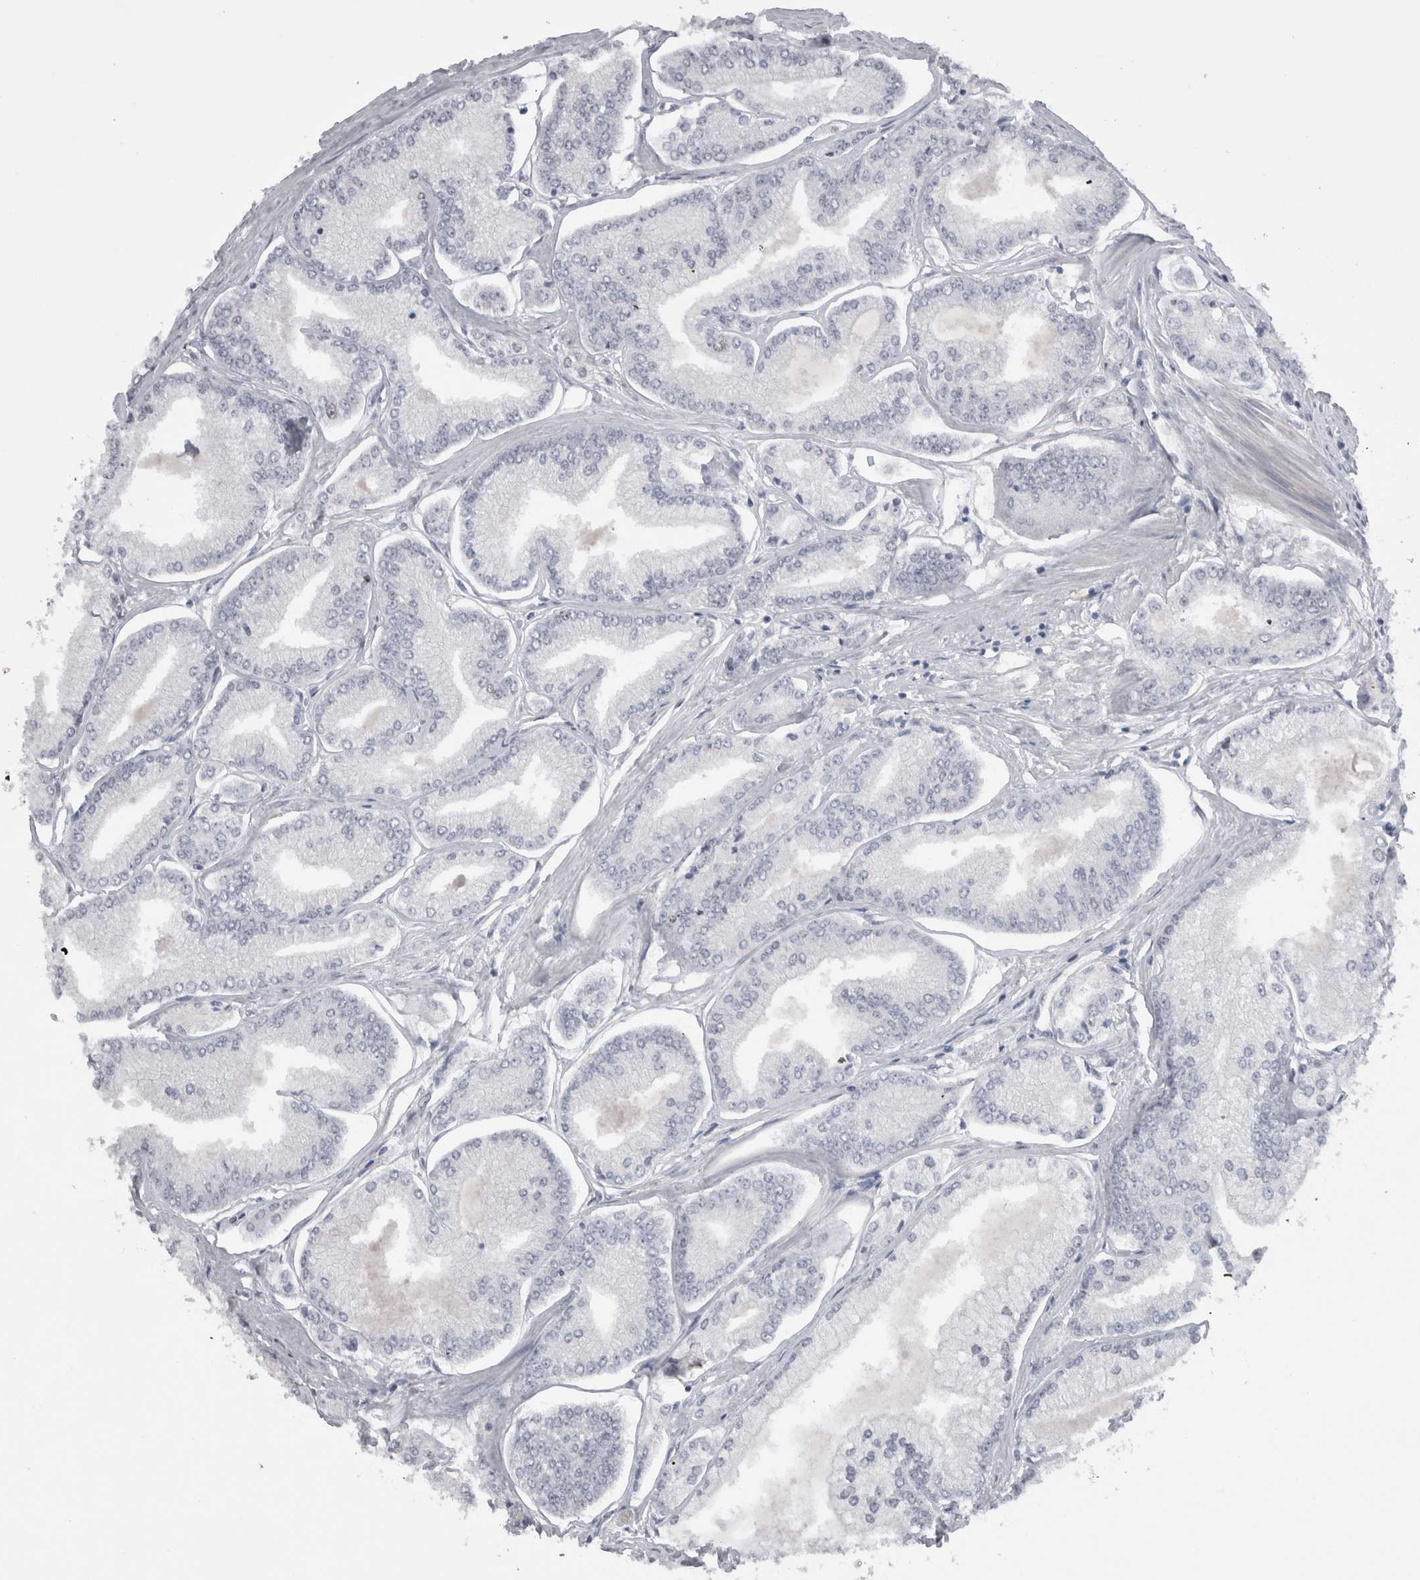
{"staining": {"intensity": "negative", "quantity": "none", "location": "none"}, "tissue": "prostate cancer", "cell_type": "Tumor cells", "image_type": "cancer", "snomed": [{"axis": "morphology", "description": "Adenocarcinoma, Low grade"}, {"axis": "topography", "description": "Prostate"}], "caption": "Immunohistochemistry photomicrograph of human prostate cancer (low-grade adenocarcinoma) stained for a protein (brown), which reveals no positivity in tumor cells.", "gene": "KIF18B", "patient": {"sex": "male", "age": 52}}